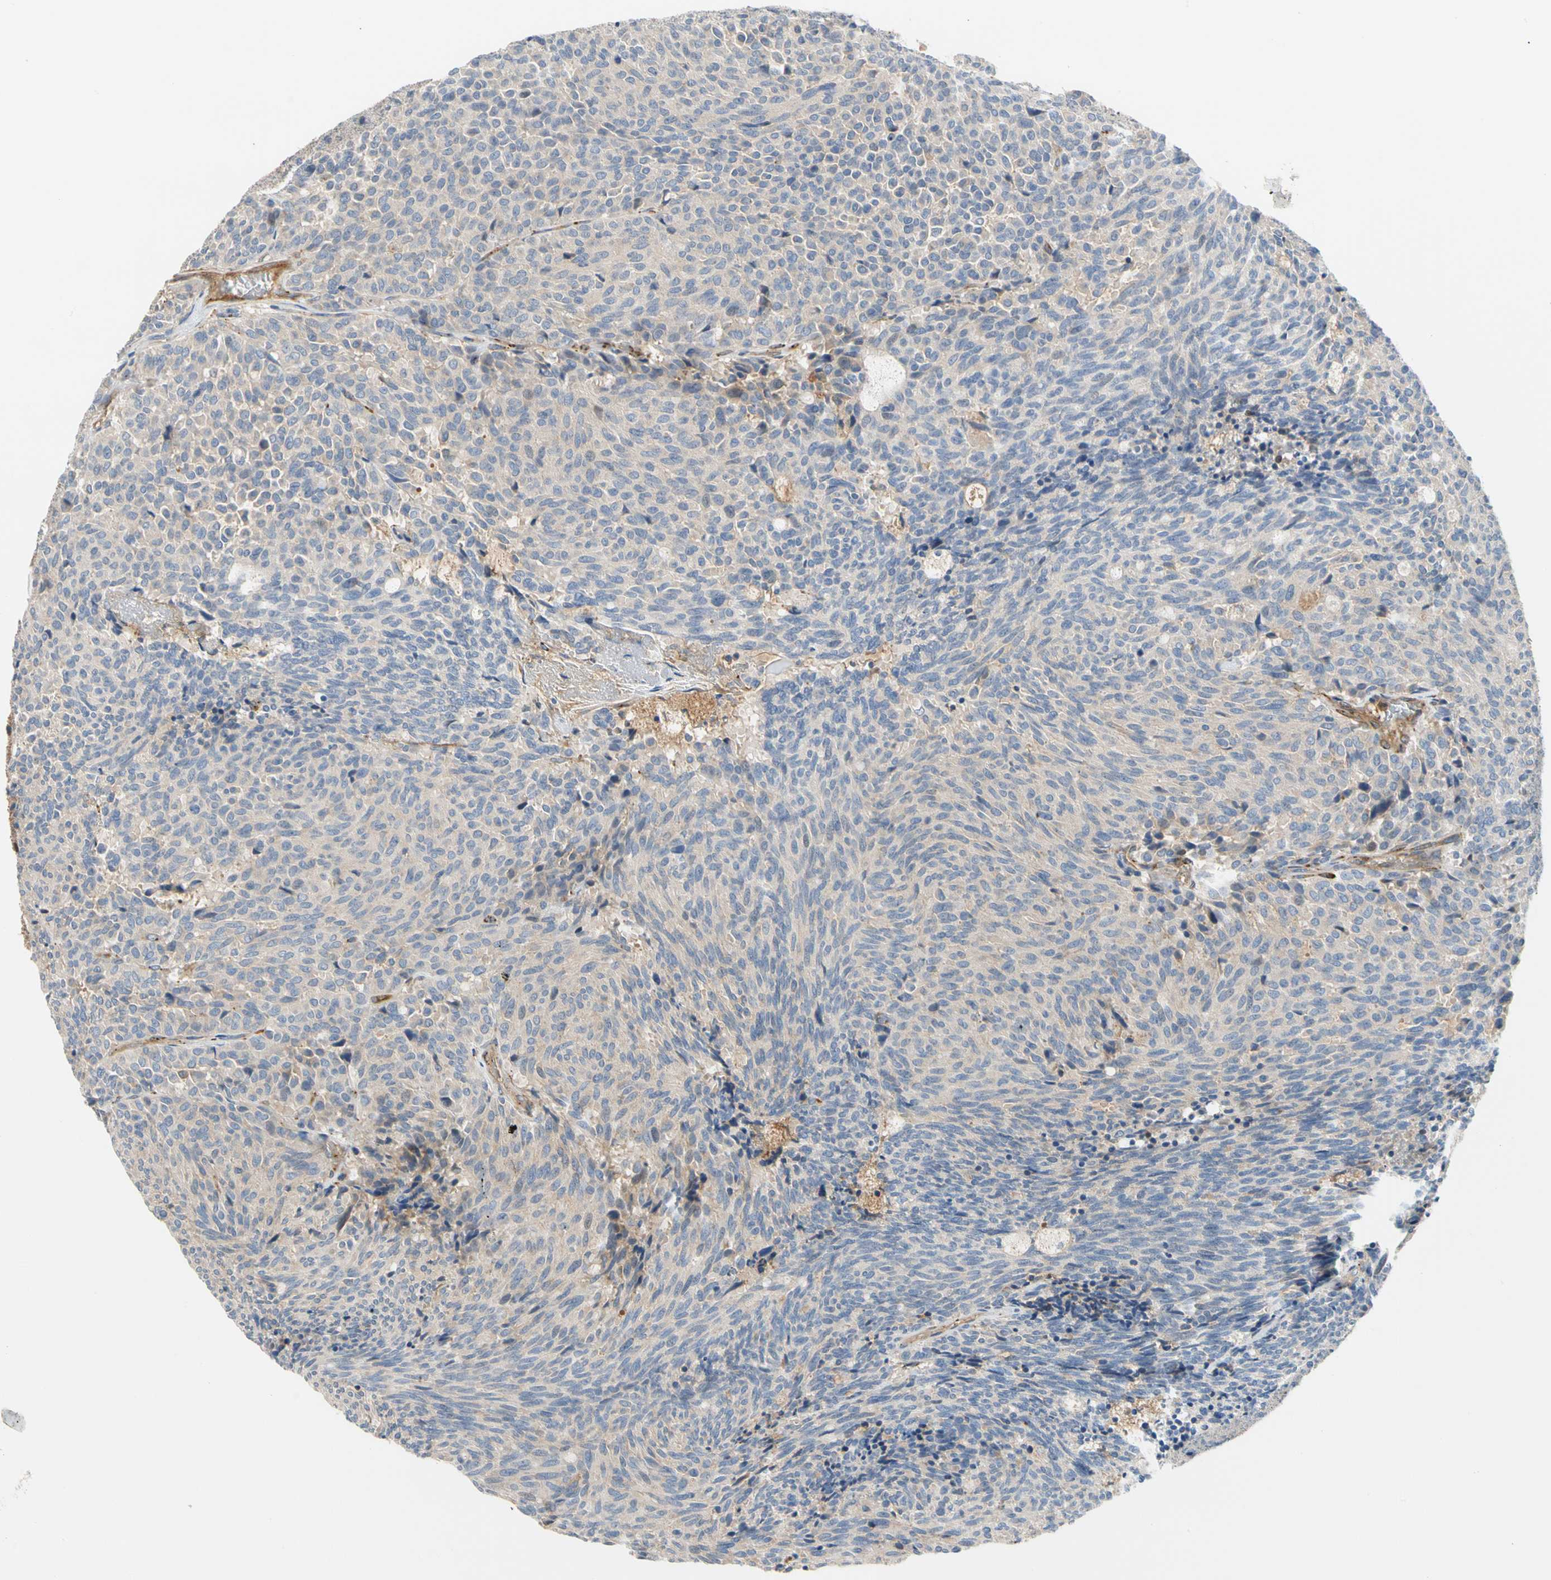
{"staining": {"intensity": "negative", "quantity": "none", "location": "none"}, "tissue": "carcinoid", "cell_type": "Tumor cells", "image_type": "cancer", "snomed": [{"axis": "morphology", "description": "Carcinoid, malignant, NOS"}, {"axis": "topography", "description": "Pancreas"}], "caption": "An IHC micrograph of carcinoid is shown. There is no staining in tumor cells of carcinoid.", "gene": "ENTREP3", "patient": {"sex": "female", "age": 54}}